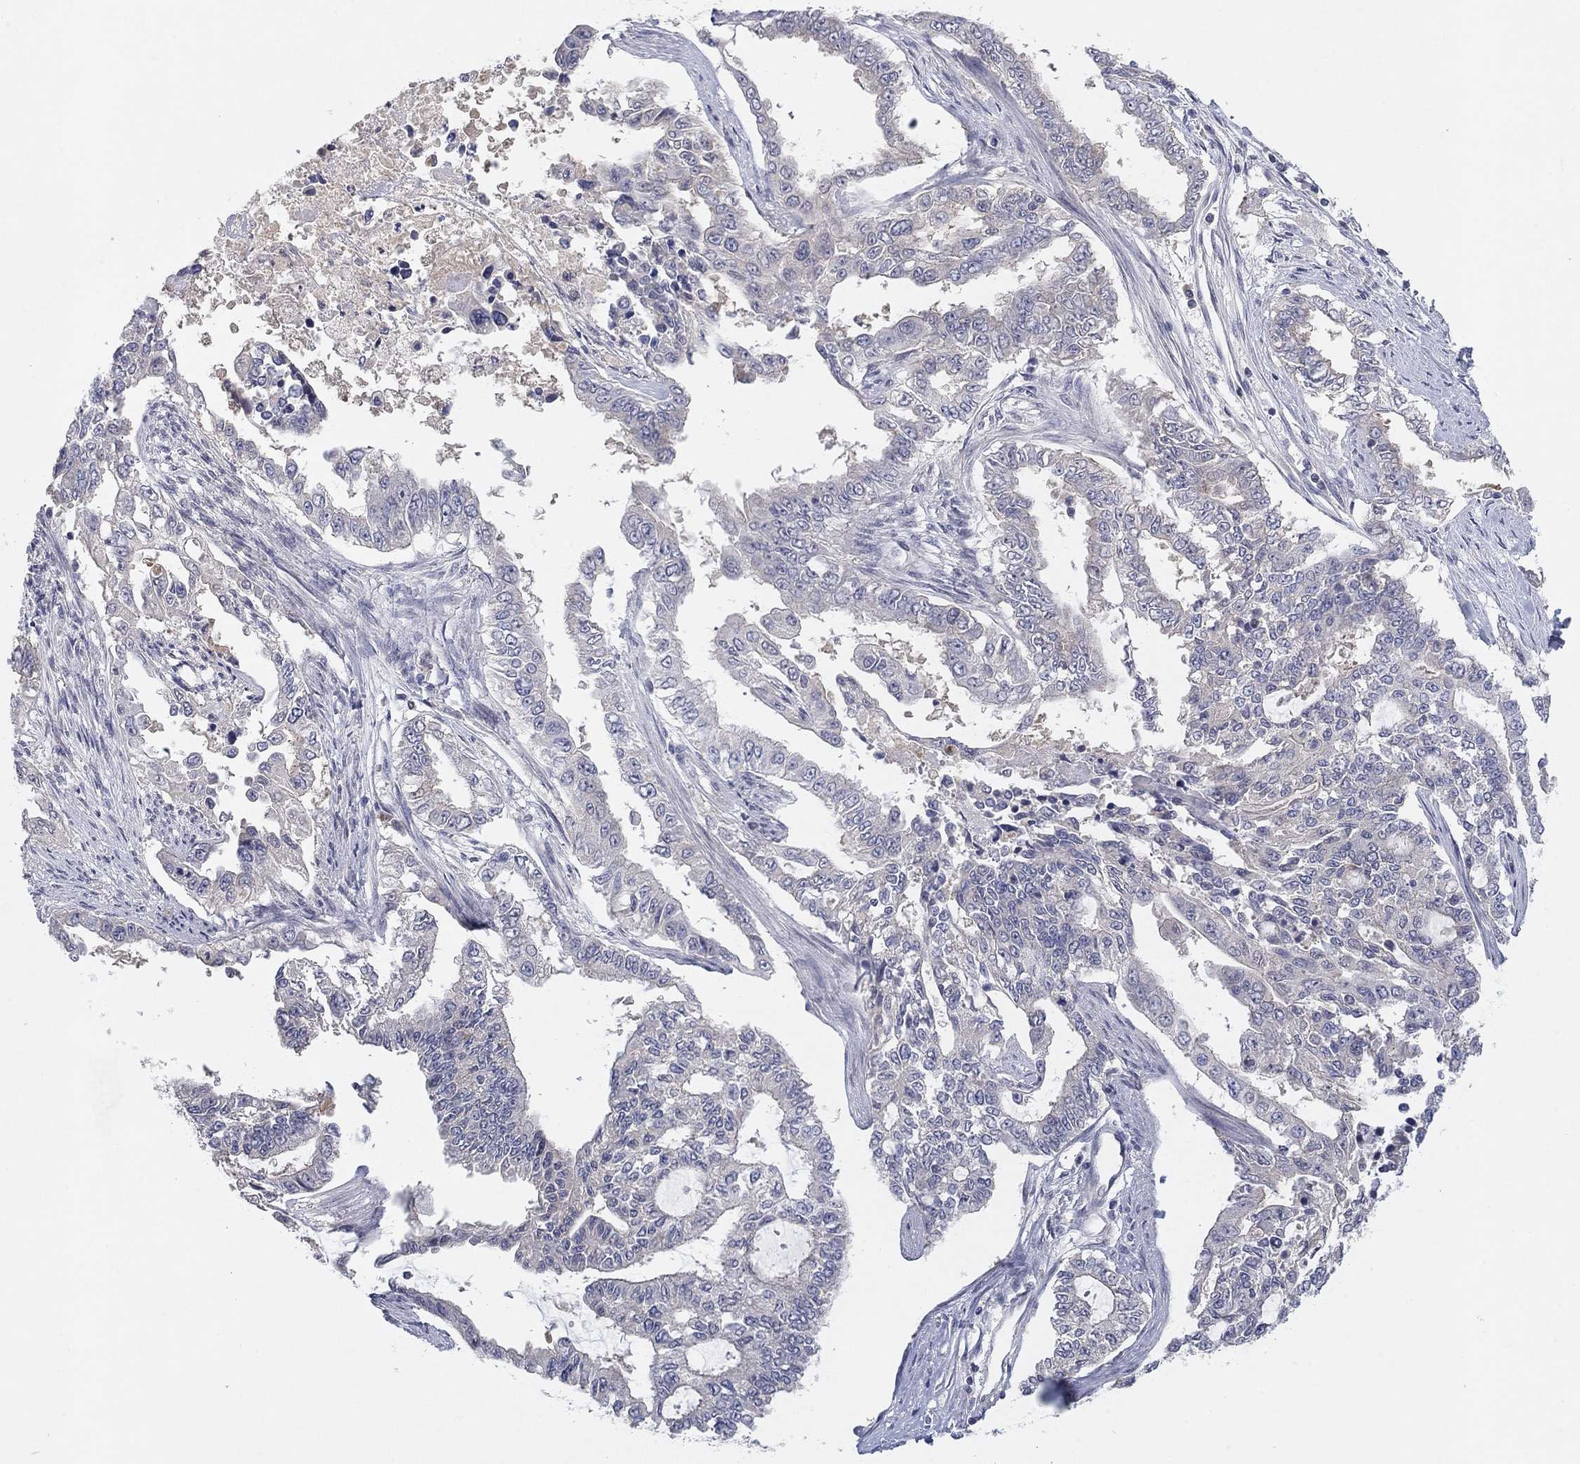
{"staining": {"intensity": "negative", "quantity": "none", "location": "none"}, "tissue": "endometrial cancer", "cell_type": "Tumor cells", "image_type": "cancer", "snomed": [{"axis": "morphology", "description": "Adenocarcinoma, NOS"}, {"axis": "topography", "description": "Uterus"}], "caption": "High power microscopy image of an immunohistochemistry micrograph of endometrial cancer, revealing no significant expression in tumor cells.", "gene": "AMN1", "patient": {"sex": "female", "age": 59}}